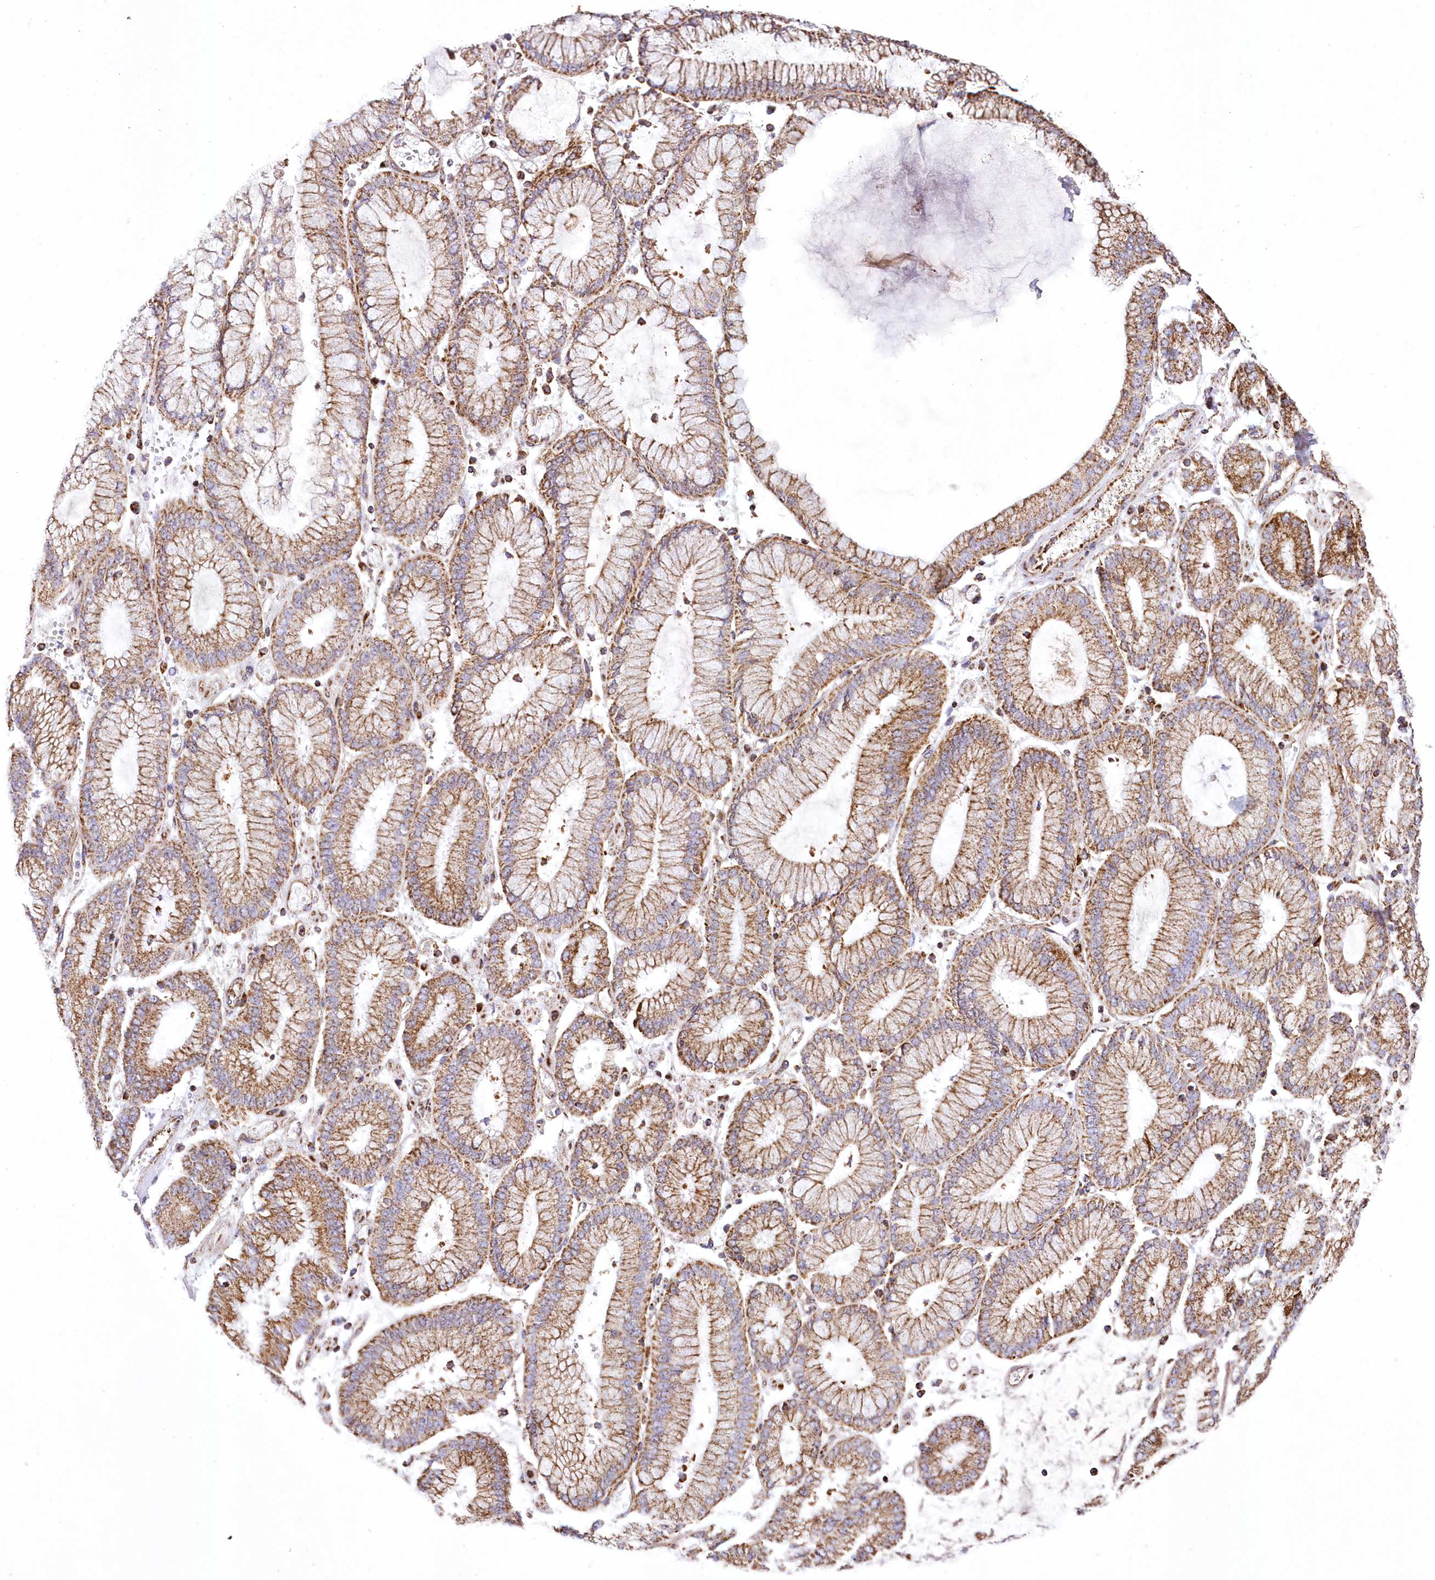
{"staining": {"intensity": "strong", "quantity": "25%-75%", "location": "cytoplasmic/membranous"}, "tissue": "stomach cancer", "cell_type": "Tumor cells", "image_type": "cancer", "snomed": [{"axis": "morphology", "description": "Adenocarcinoma, NOS"}, {"axis": "topography", "description": "Stomach"}], "caption": "A brown stain highlights strong cytoplasmic/membranous positivity of a protein in human stomach cancer (adenocarcinoma) tumor cells. The staining is performed using DAB brown chromogen to label protein expression. The nuclei are counter-stained blue using hematoxylin.", "gene": "ASNSD1", "patient": {"sex": "male", "age": 76}}